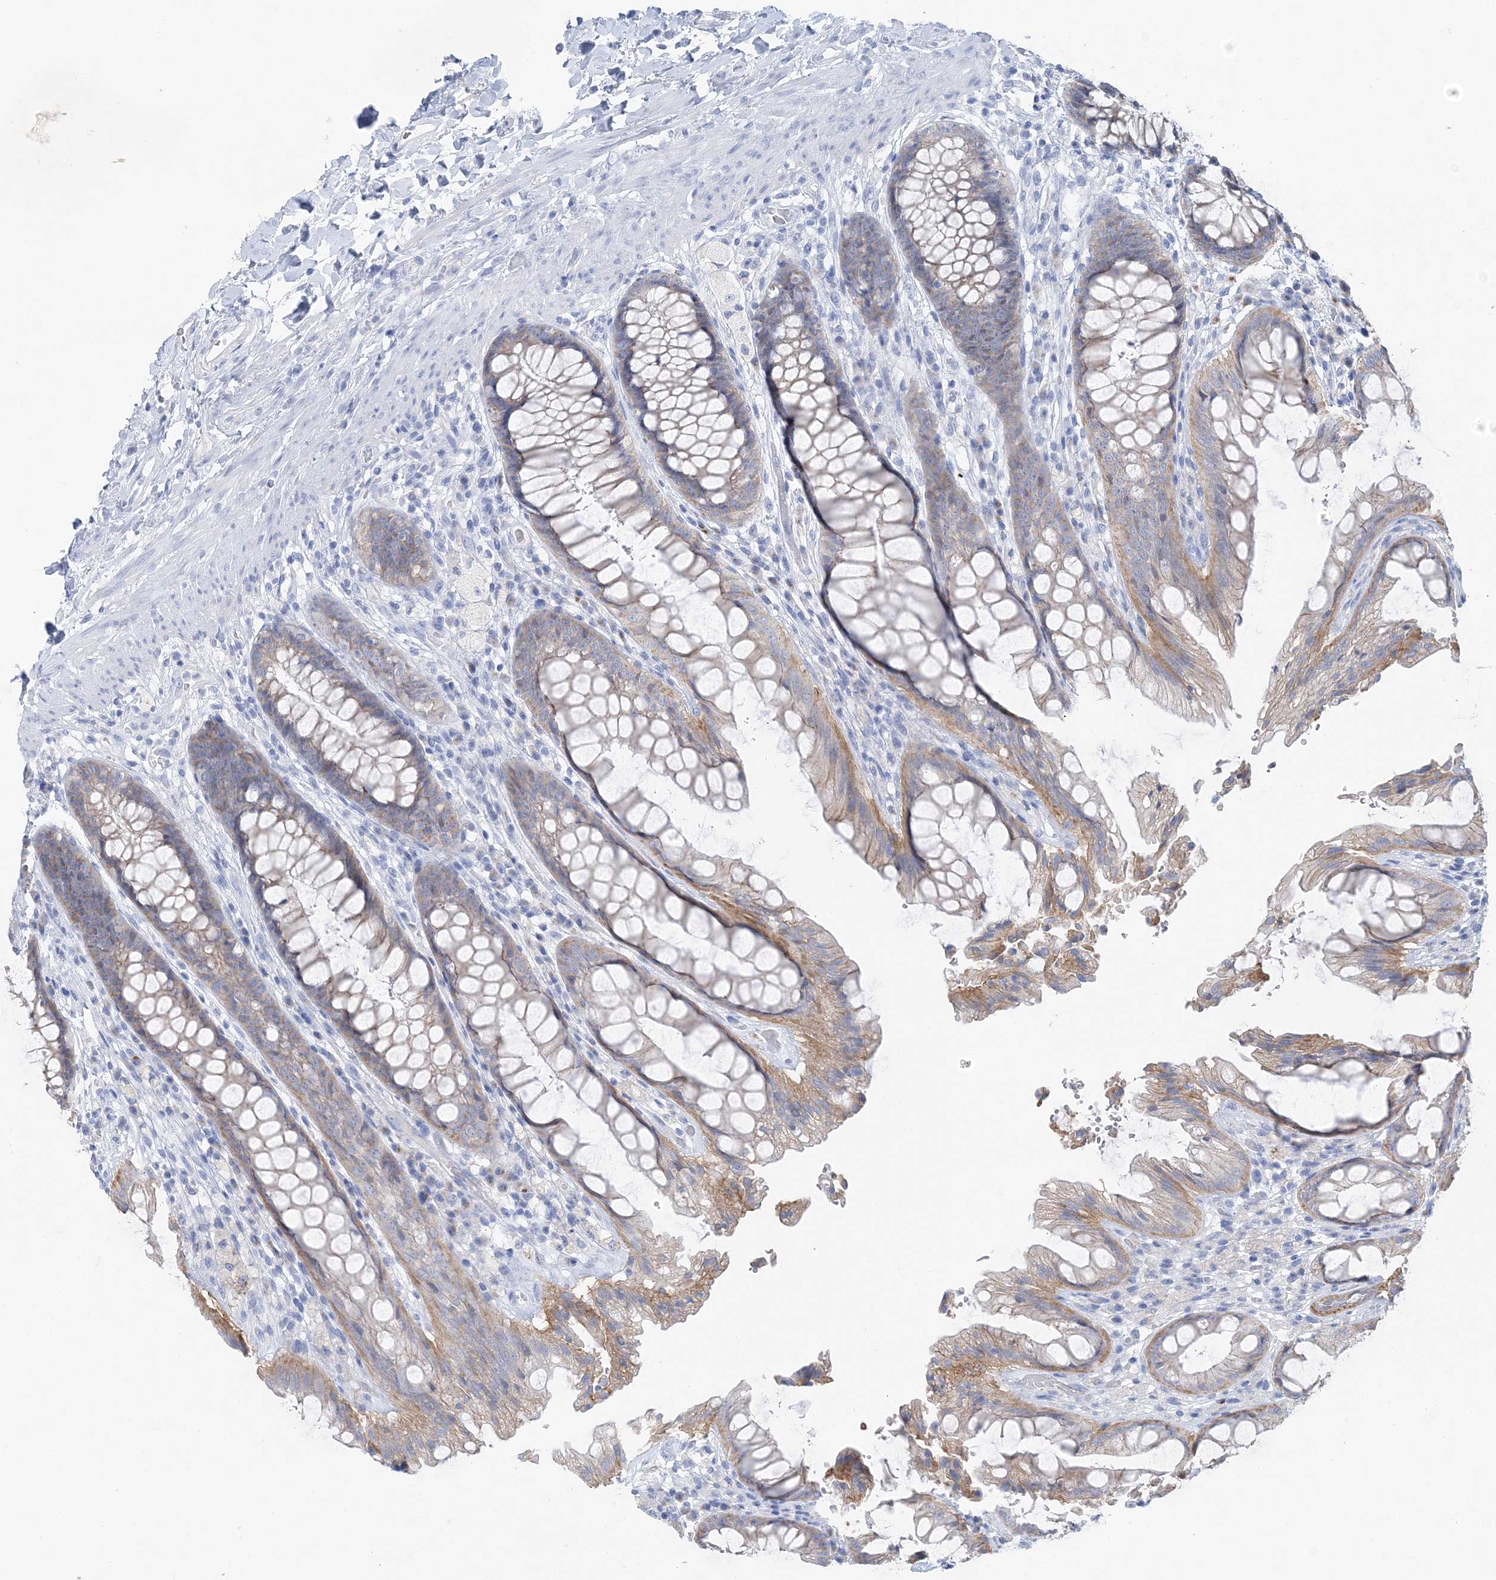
{"staining": {"intensity": "moderate", "quantity": "<25%", "location": "cytoplasmic/membranous"}, "tissue": "rectum", "cell_type": "Glandular cells", "image_type": "normal", "snomed": [{"axis": "morphology", "description": "Normal tissue, NOS"}, {"axis": "topography", "description": "Rectum"}], "caption": "Immunohistochemistry (IHC) staining of benign rectum, which reveals low levels of moderate cytoplasmic/membranous positivity in approximately <25% of glandular cells indicating moderate cytoplasmic/membranous protein expression. The staining was performed using DAB (3,3'-diaminobenzidine) (brown) for protein detection and nuclei were counterstained in hematoxylin (blue).", "gene": "SLC5A6", "patient": {"sex": "female", "age": 46}}